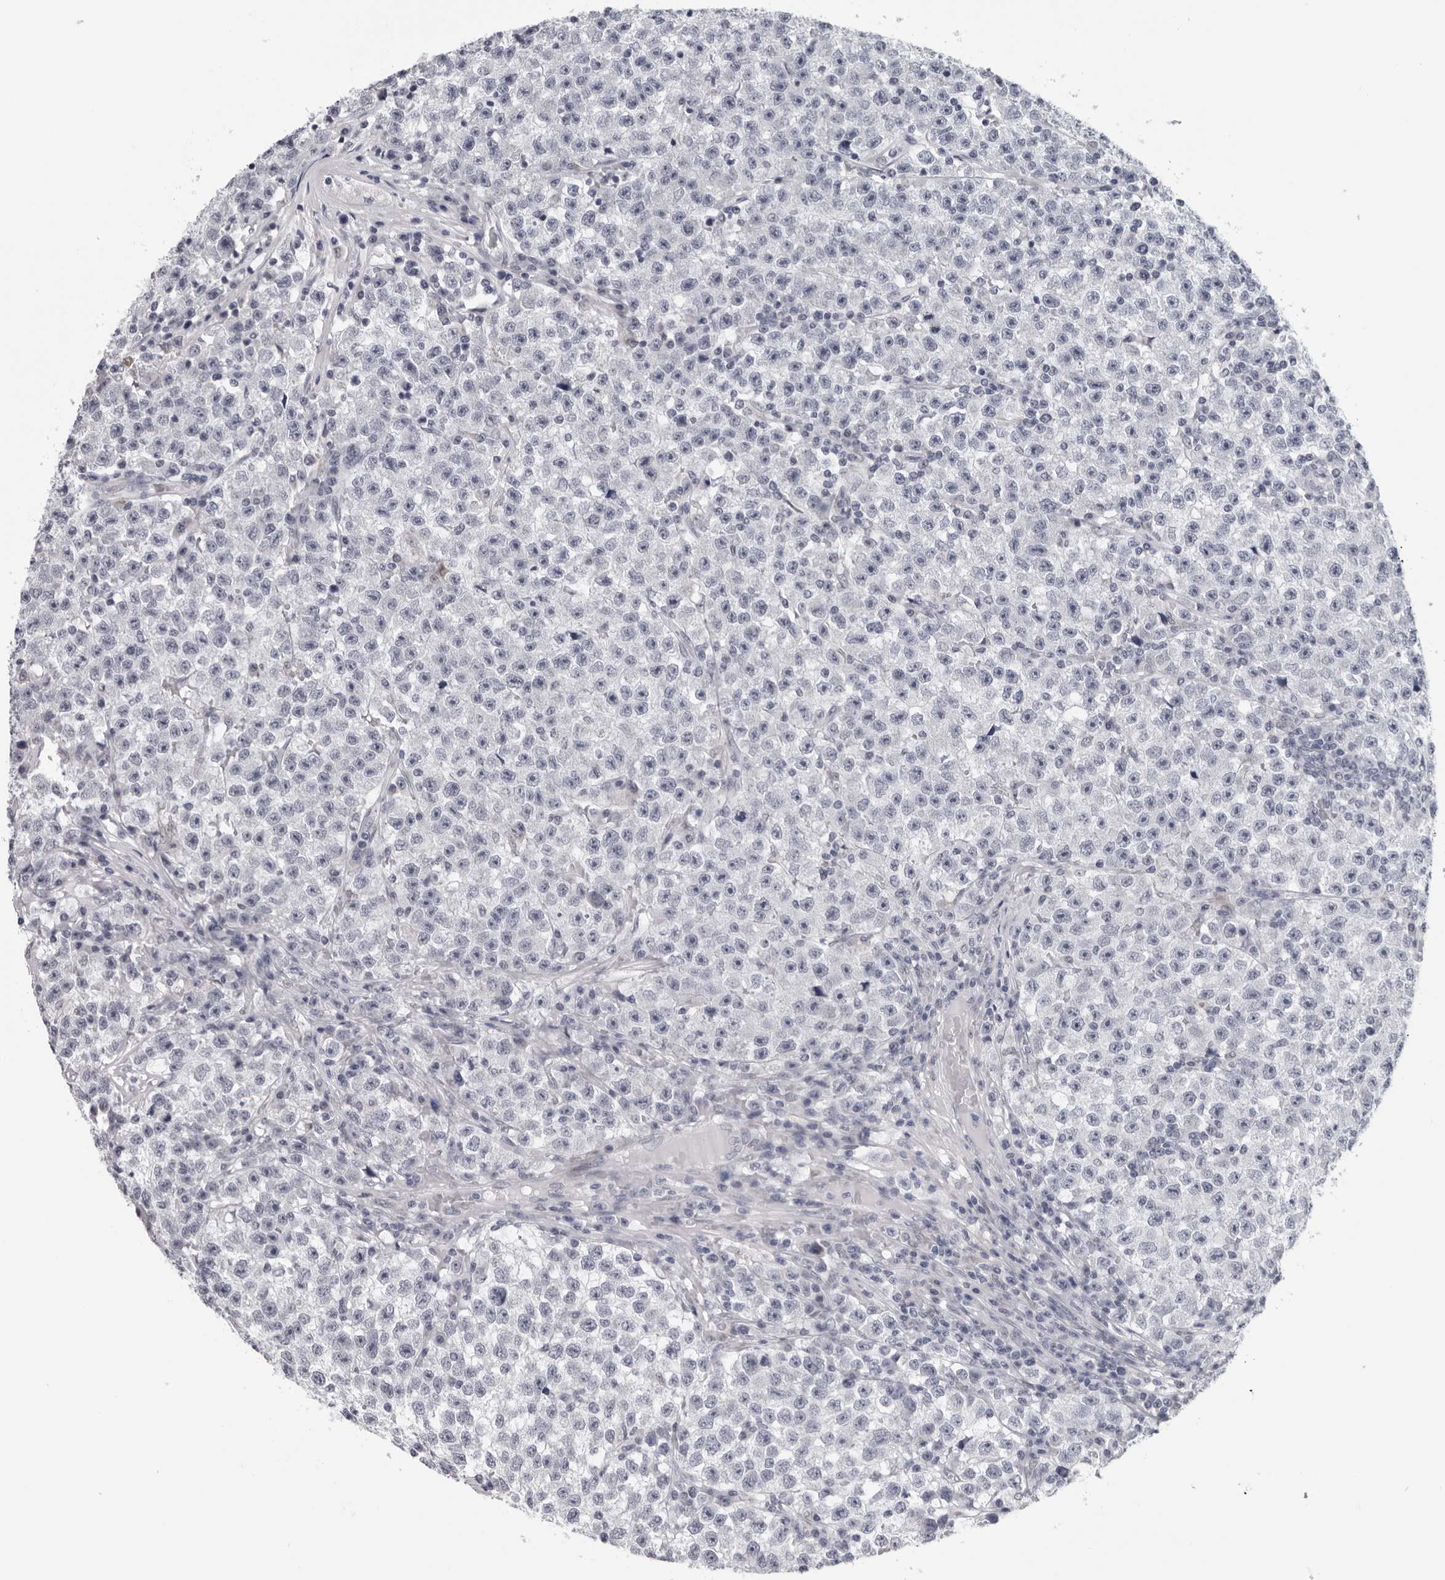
{"staining": {"intensity": "negative", "quantity": "none", "location": "none"}, "tissue": "testis cancer", "cell_type": "Tumor cells", "image_type": "cancer", "snomed": [{"axis": "morphology", "description": "Seminoma, NOS"}, {"axis": "topography", "description": "Testis"}], "caption": "Immunohistochemical staining of human testis seminoma exhibits no significant positivity in tumor cells. Nuclei are stained in blue.", "gene": "CPT2", "patient": {"sex": "male", "age": 22}}